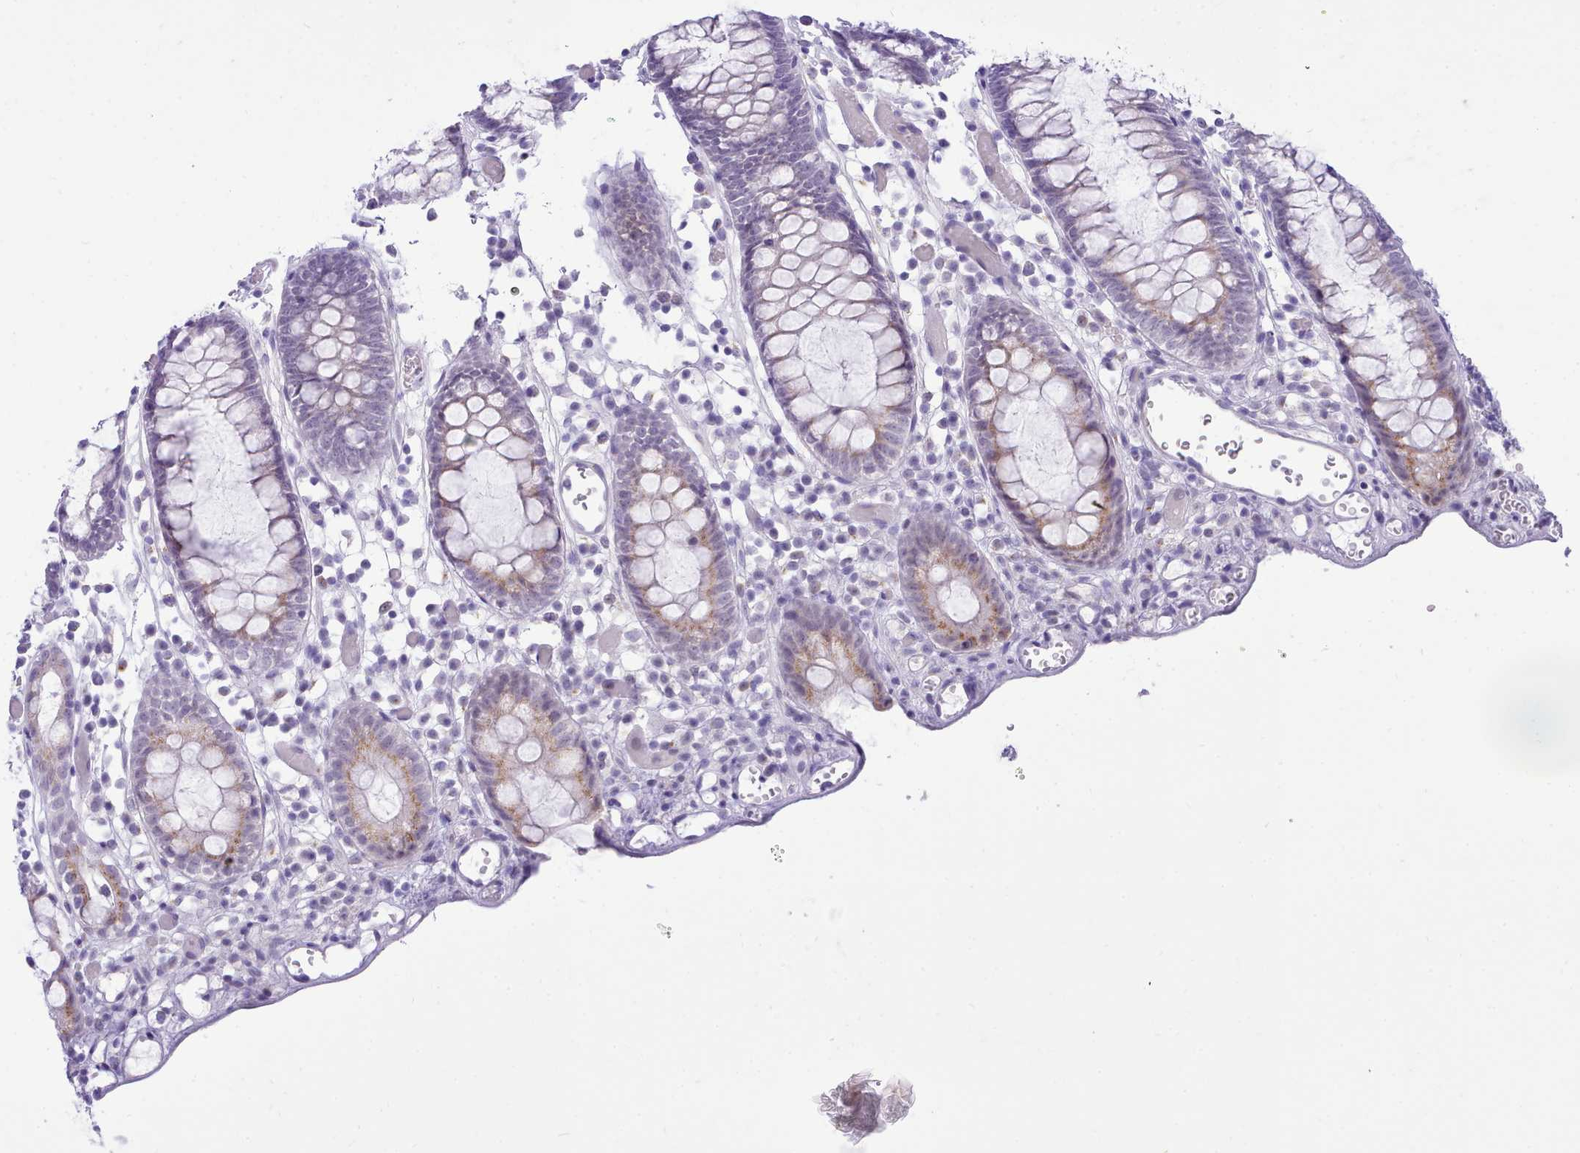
{"staining": {"intensity": "negative", "quantity": "none", "location": "none"}, "tissue": "colon", "cell_type": "Endothelial cells", "image_type": "normal", "snomed": [{"axis": "morphology", "description": "Normal tissue, NOS"}, {"axis": "topography", "description": "Colon"}], "caption": "A high-resolution image shows immunohistochemistry staining of benign colon, which reveals no significant expression in endothelial cells.", "gene": "LRRC37A2", "patient": {"sex": "male", "age": 14}}